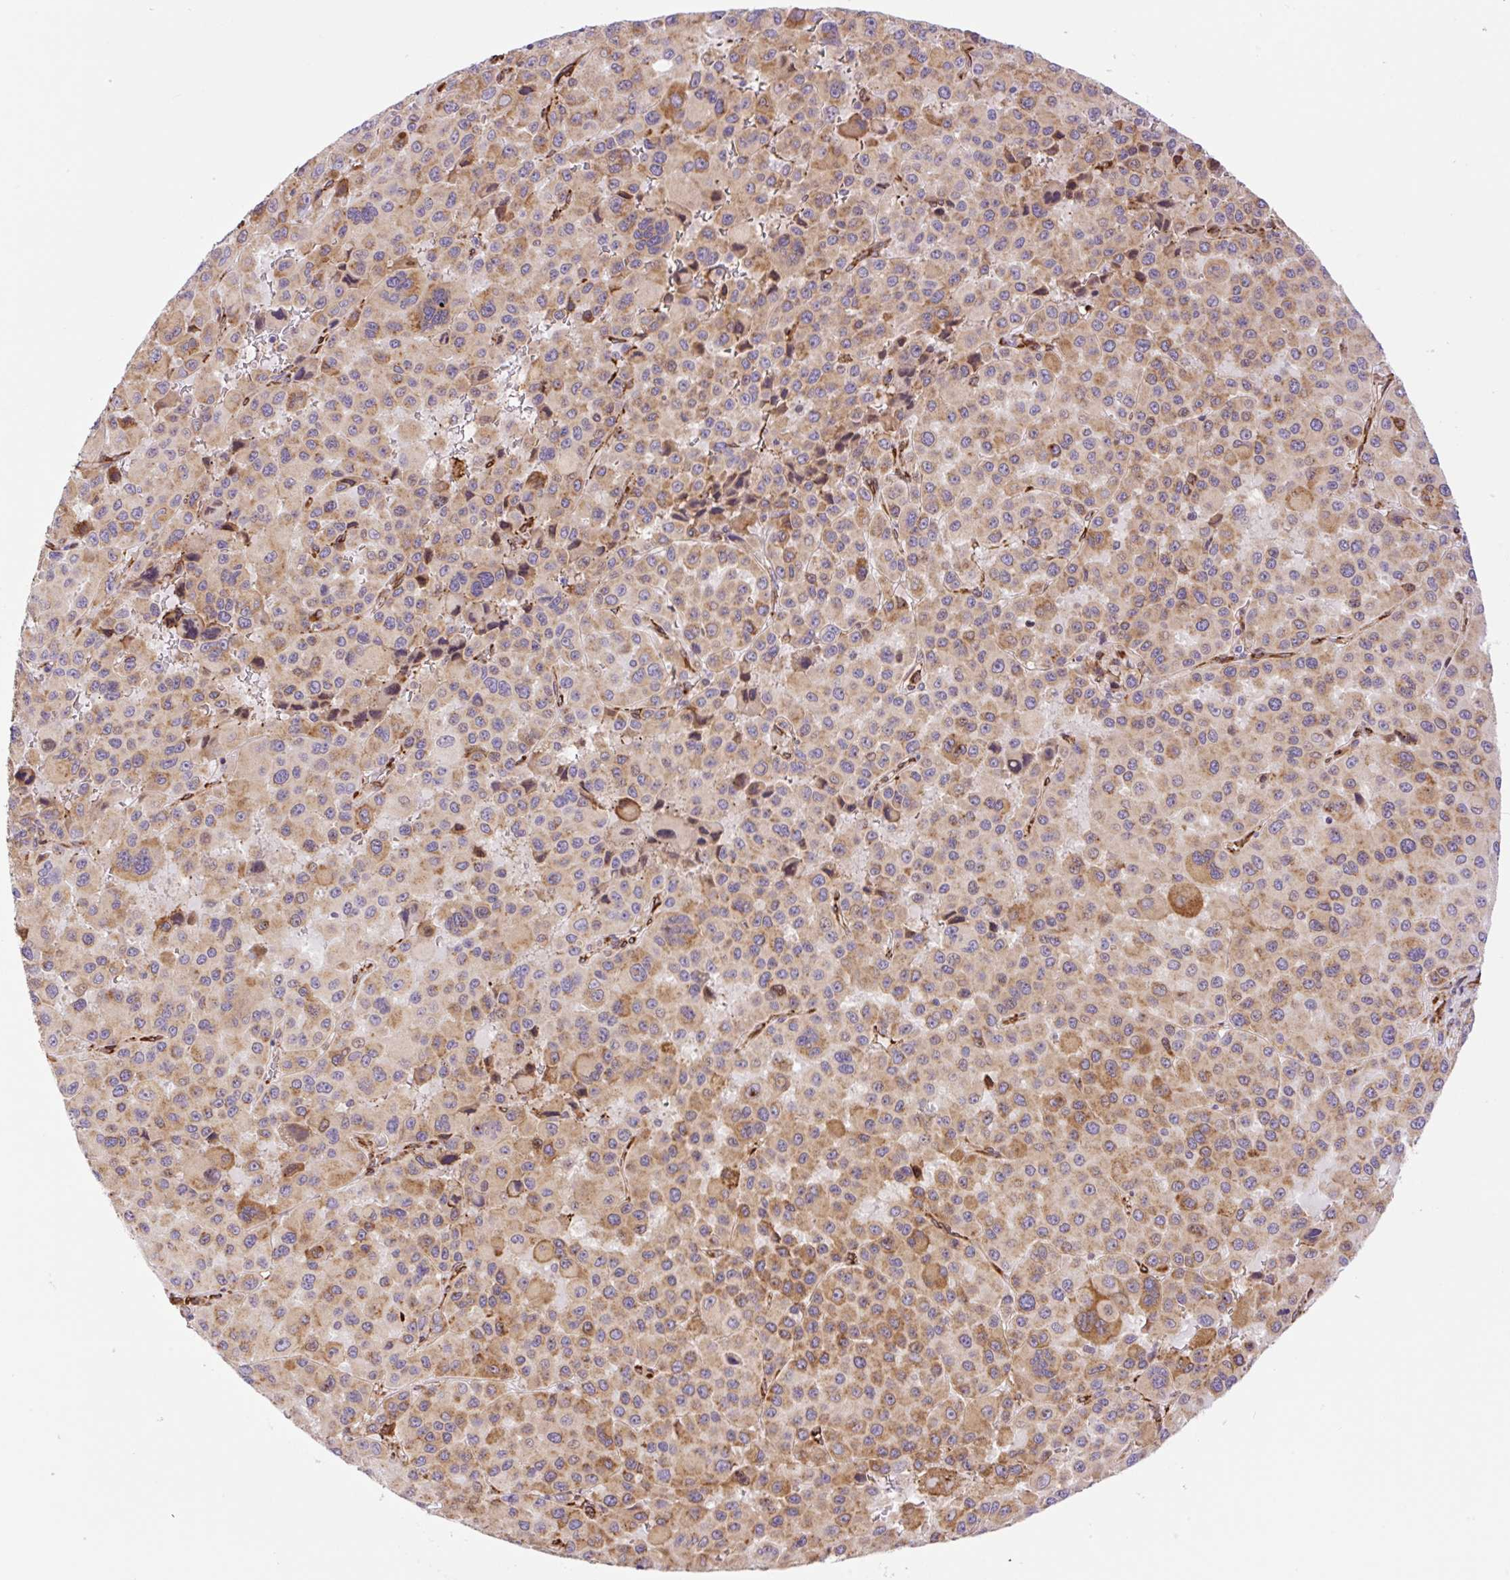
{"staining": {"intensity": "moderate", "quantity": ">75%", "location": "cytoplasmic/membranous"}, "tissue": "melanoma", "cell_type": "Tumor cells", "image_type": "cancer", "snomed": [{"axis": "morphology", "description": "Malignant melanoma, Metastatic site"}, {"axis": "topography", "description": "Lymph node"}], "caption": "Immunohistochemistry (DAB) staining of human melanoma shows moderate cytoplasmic/membranous protein staining in approximately >75% of tumor cells.", "gene": "RAB30", "patient": {"sex": "female", "age": 65}}